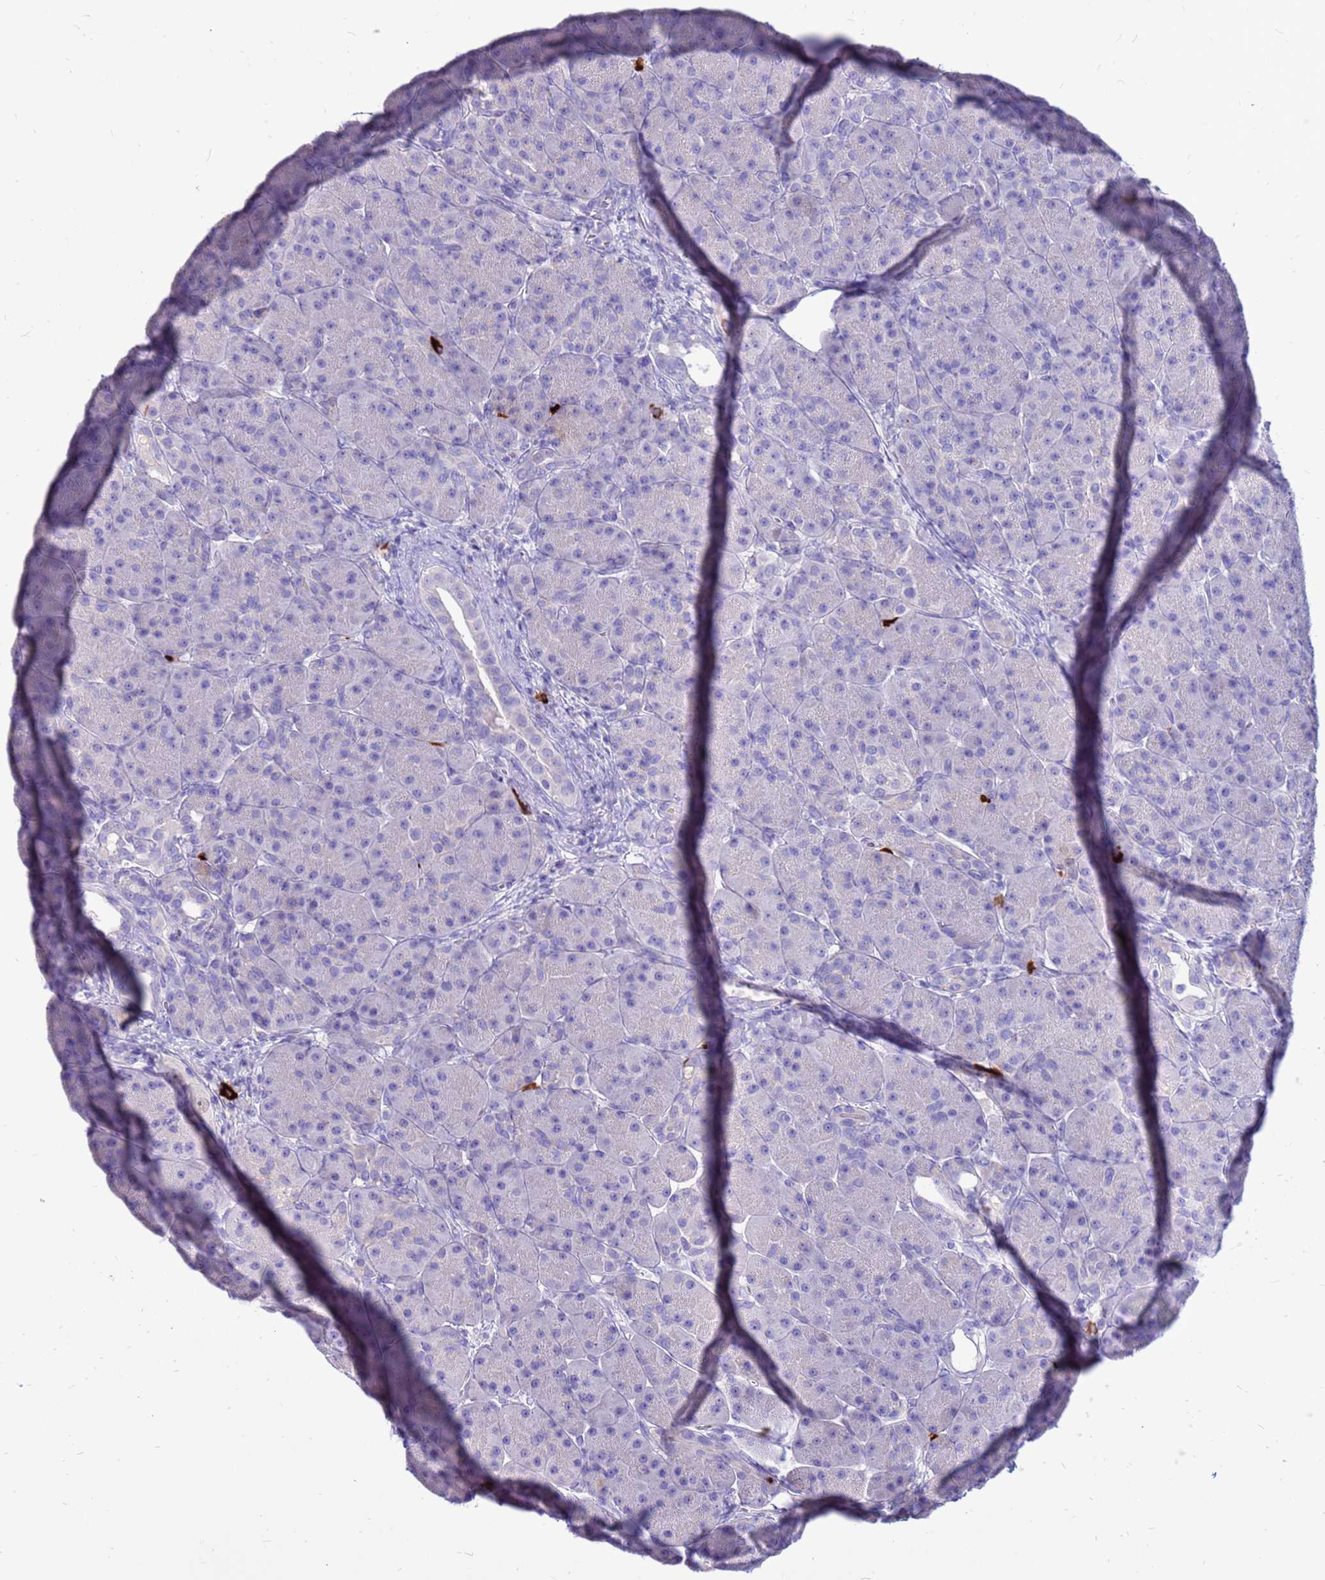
{"staining": {"intensity": "negative", "quantity": "none", "location": "none"}, "tissue": "pancreas", "cell_type": "Exocrine glandular cells", "image_type": "normal", "snomed": [{"axis": "morphology", "description": "Normal tissue, NOS"}, {"axis": "topography", "description": "Pancreas"}], "caption": "Immunohistochemistry micrograph of normal pancreas stained for a protein (brown), which shows no staining in exocrine glandular cells.", "gene": "PDE10A", "patient": {"sex": "male", "age": 63}}